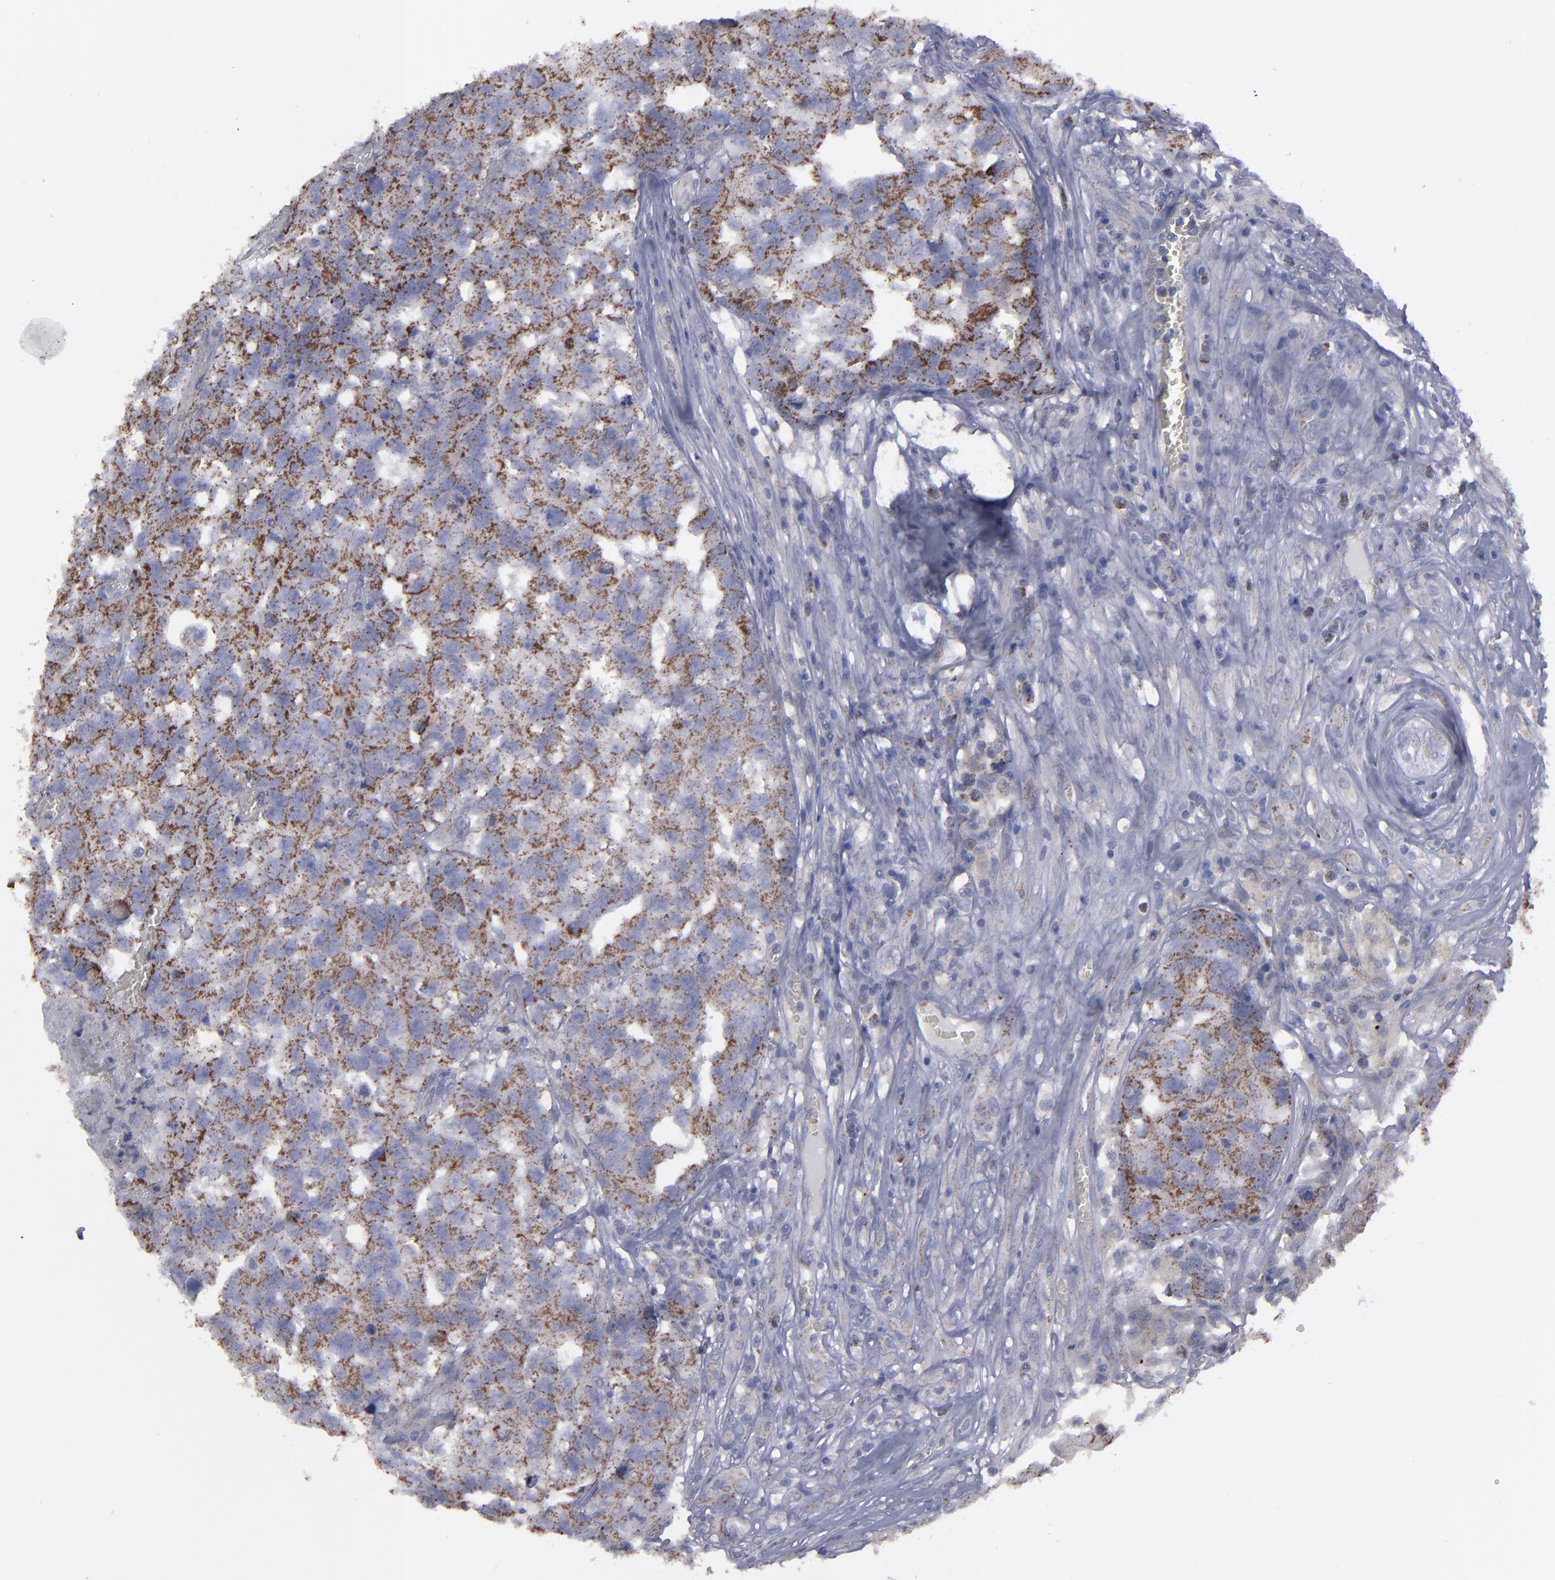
{"staining": {"intensity": "moderate", "quantity": "25%-75%", "location": "cytoplasmic/membranous"}, "tissue": "testis cancer", "cell_type": "Tumor cells", "image_type": "cancer", "snomed": [{"axis": "morphology", "description": "Carcinoma, Embryonal, NOS"}, {"axis": "topography", "description": "Testis"}], "caption": "This image exhibits embryonal carcinoma (testis) stained with IHC to label a protein in brown. The cytoplasmic/membranous of tumor cells show moderate positivity for the protein. Nuclei are counter-stained blue.", "gene": "MYOM2", "patient": {"sex": "male", "age": 31}}